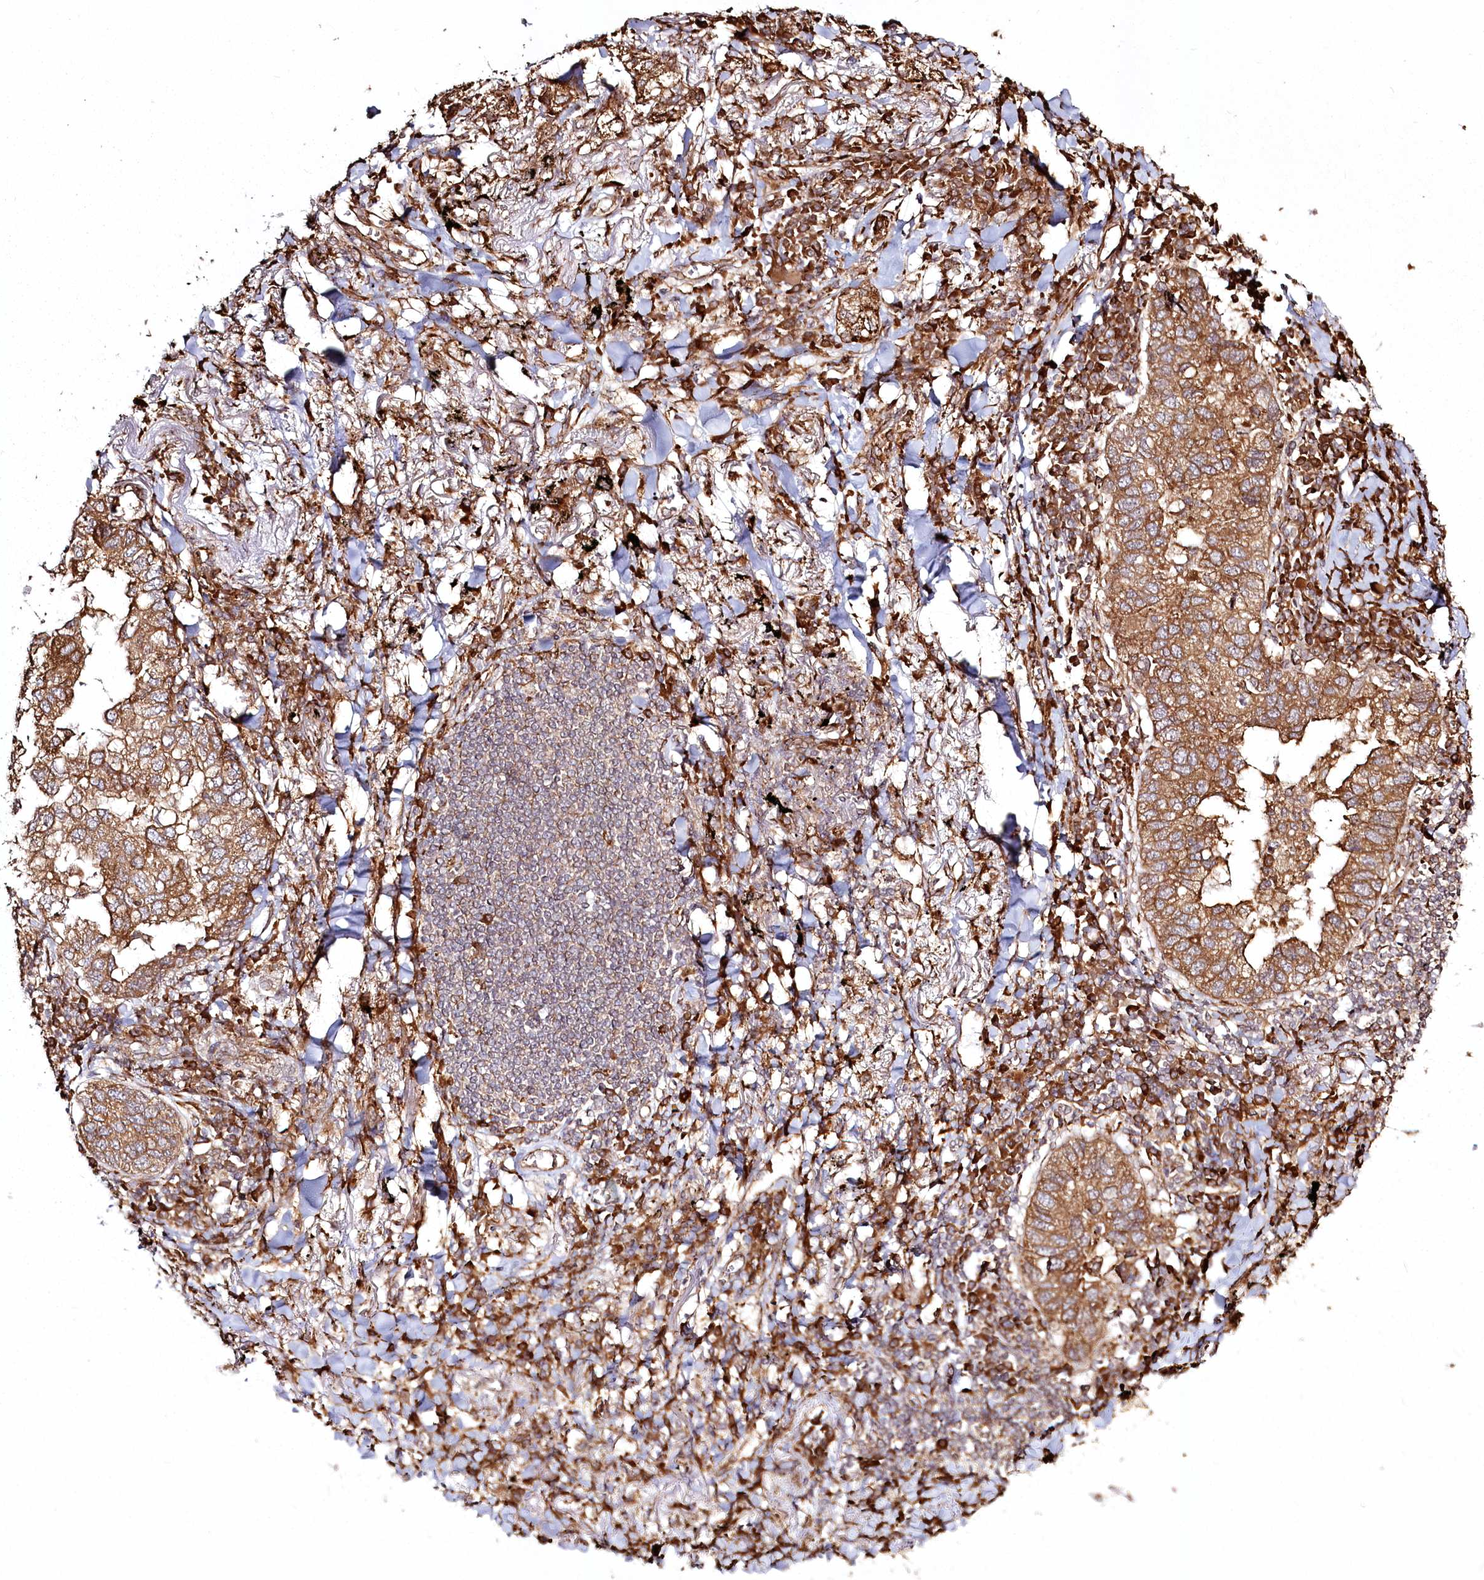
{"staining": {"intensity": "moderate", "quantity": ">75%", "location": "cytoplasmic/membranous"}, "tissue": "lung cancer", "cell_type": "Tumor cells", "image_type": "cancer", "snomed": [{"axis": "morphology", "description": "Adenocarcinoma, NOS"}, {"axis": "topography", "description": "Lung"}], "caption": "Immunohistochemistry (IHC) of lung cancer (adenocarcinoma) shows medium levels of moderate cytoplasmic/membranous staining in about >75% of tumor cells.", "gene": "FAM13A", "patient": {"sex": "male", "age": 65}}